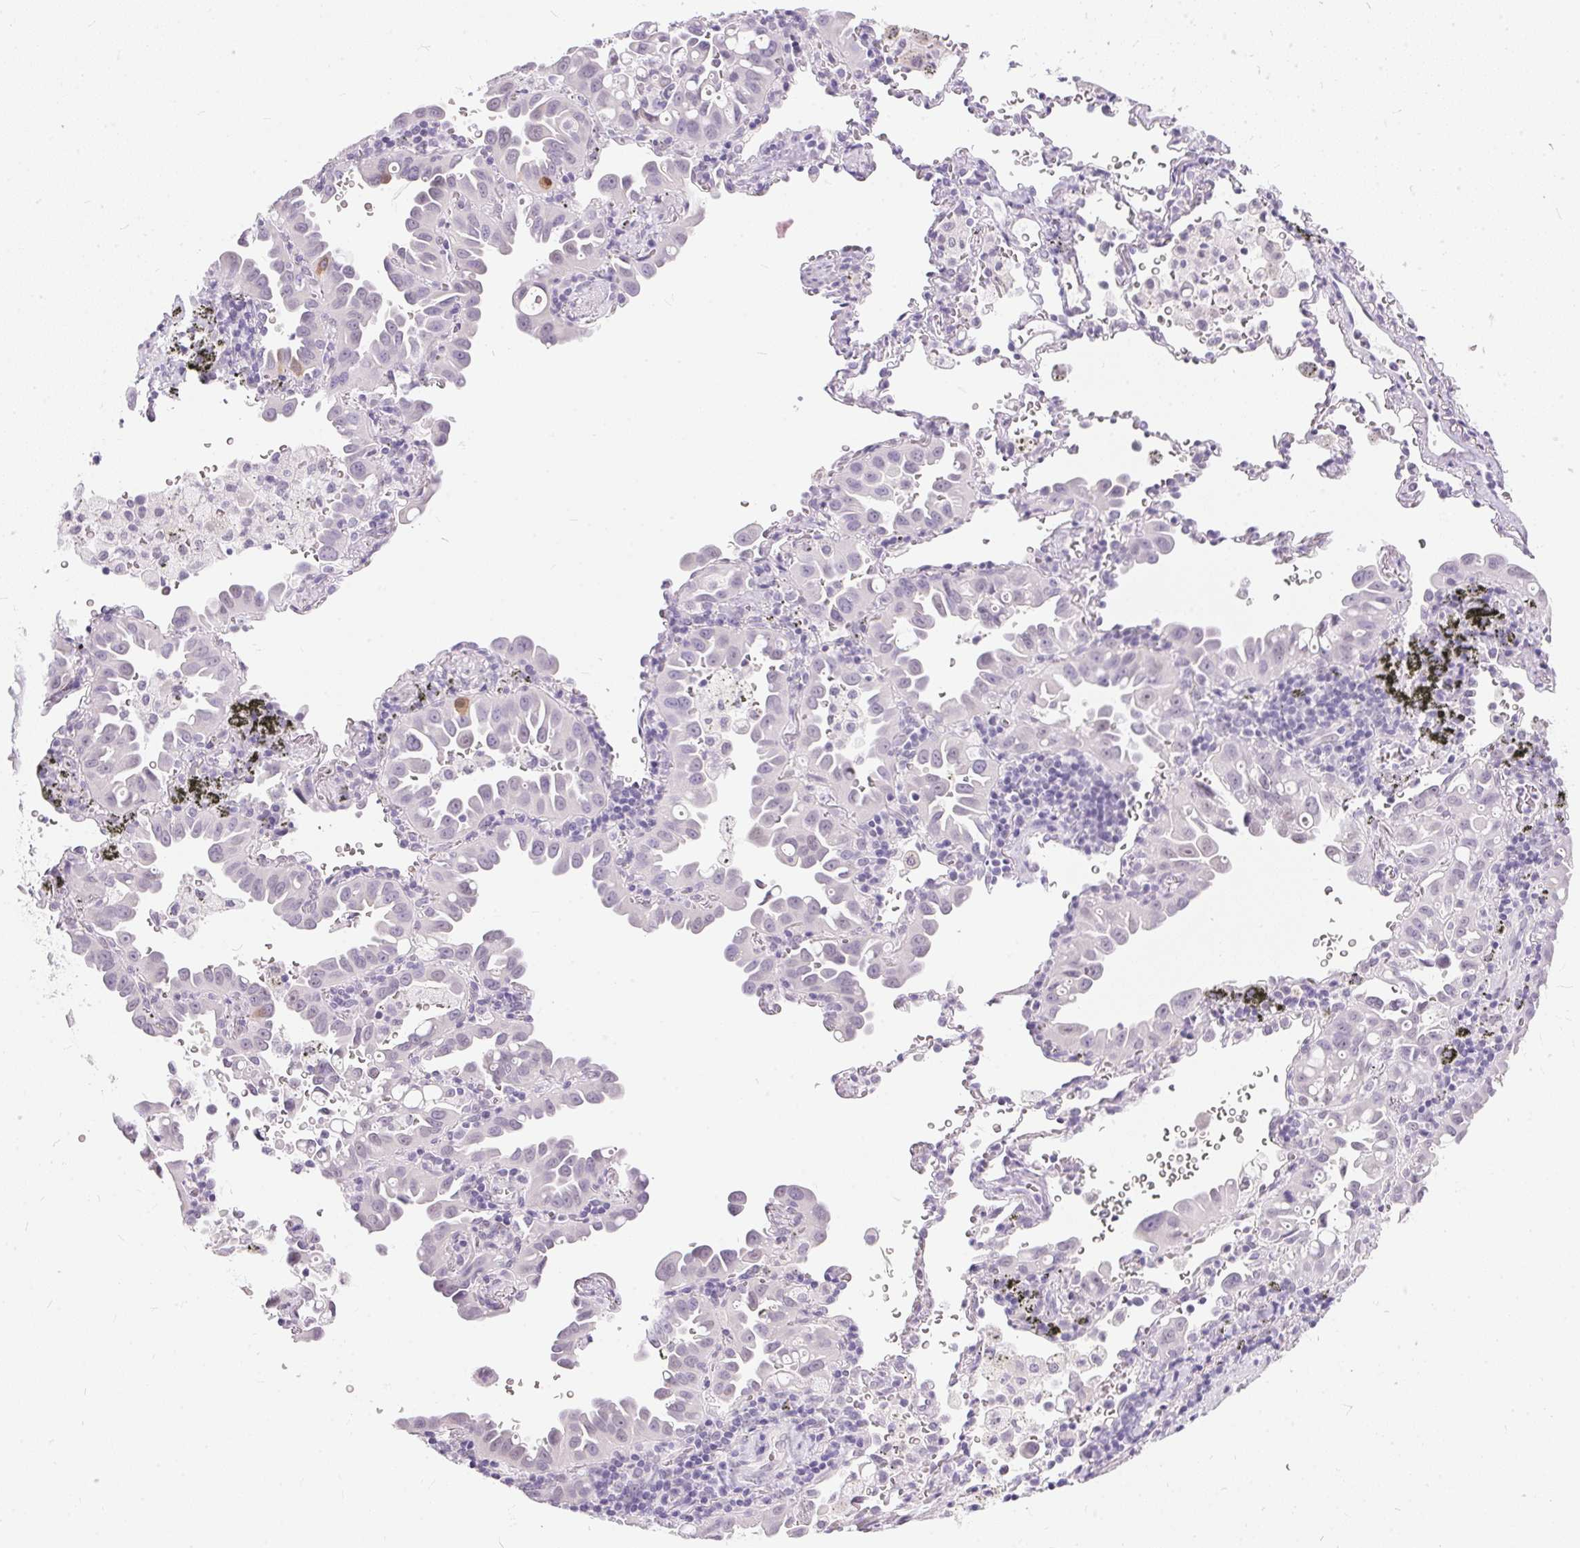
{"staining": {"intensity": "negative", "quantity": "none", "location": "none"}, "tissue": "lung cancer", "cell_type": "Tumor cells", "image_type": "cancer", "snomed": [{"axis": "morphology", "description": "Adenocarcinoma, NOS"}, {"axis": "topography", "description": "Lung"}], "caption": "This is an IHC photomicrograph of lung cancer (adenocarcinoma). There is no staining in tumor cells.", "gene": "GBP6", "patient": {"sex": "male", "age": 68}}